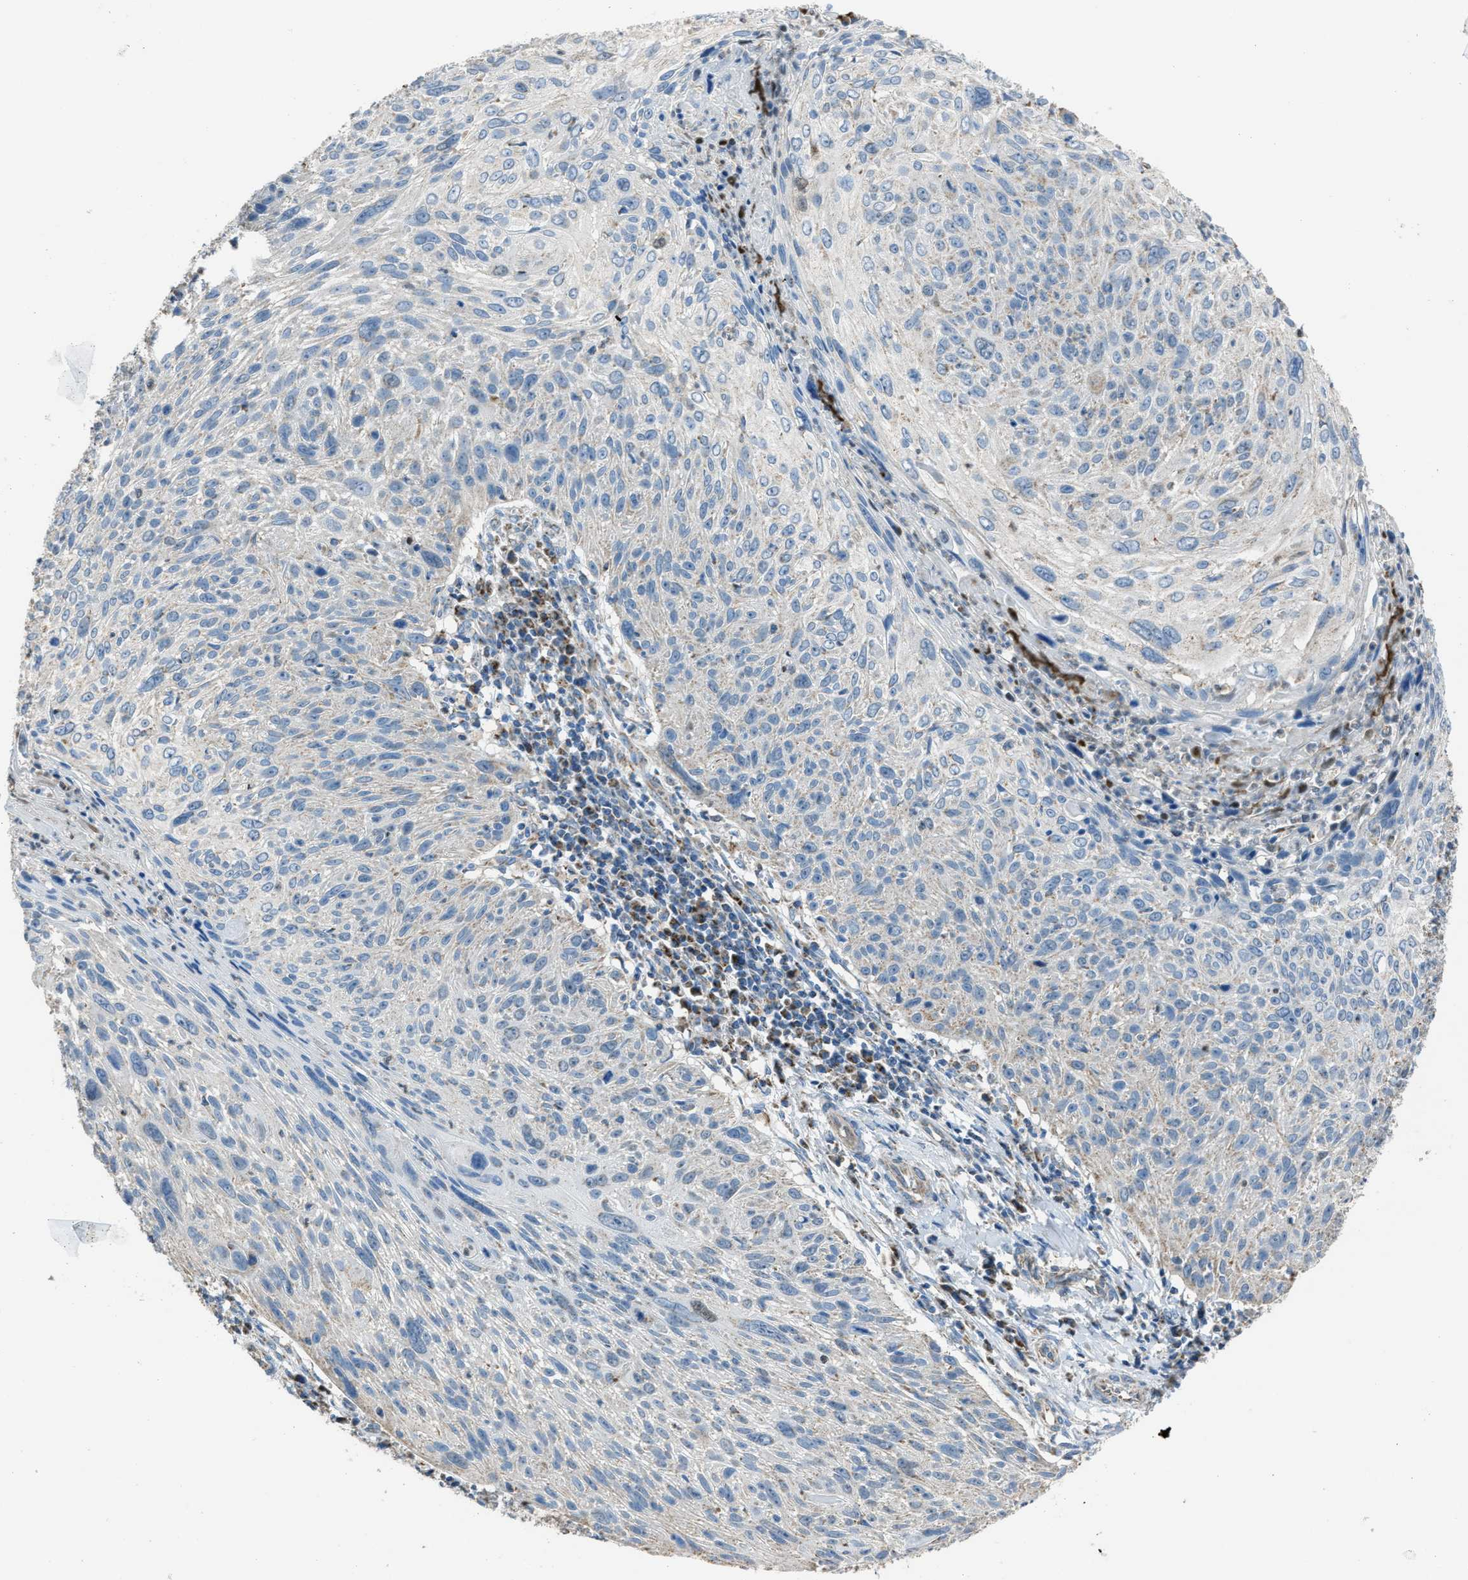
{"staining": {"intensity": "negative", "quantity": "none", "location": "none"}, "tissue": "cervical cancer", "cell_type": "Tumor cells", "image_type": "cancer", "snomed": [{"axis": "morphology", "description": "Squamous cell carcinoma, NOS"}, {"axis": "topography", "description": "Cervix"}], "caption": "Immunohistochemistry micrograph of neoplastic tissue: human cervical cancer (squamous cell carcinoma) stained with DAB displays no significant protein positivity in tumor cells. Nuclei are stained in blue.", "gene": "SLC25A11", "patient": {"sex": "female", "age": 51}}